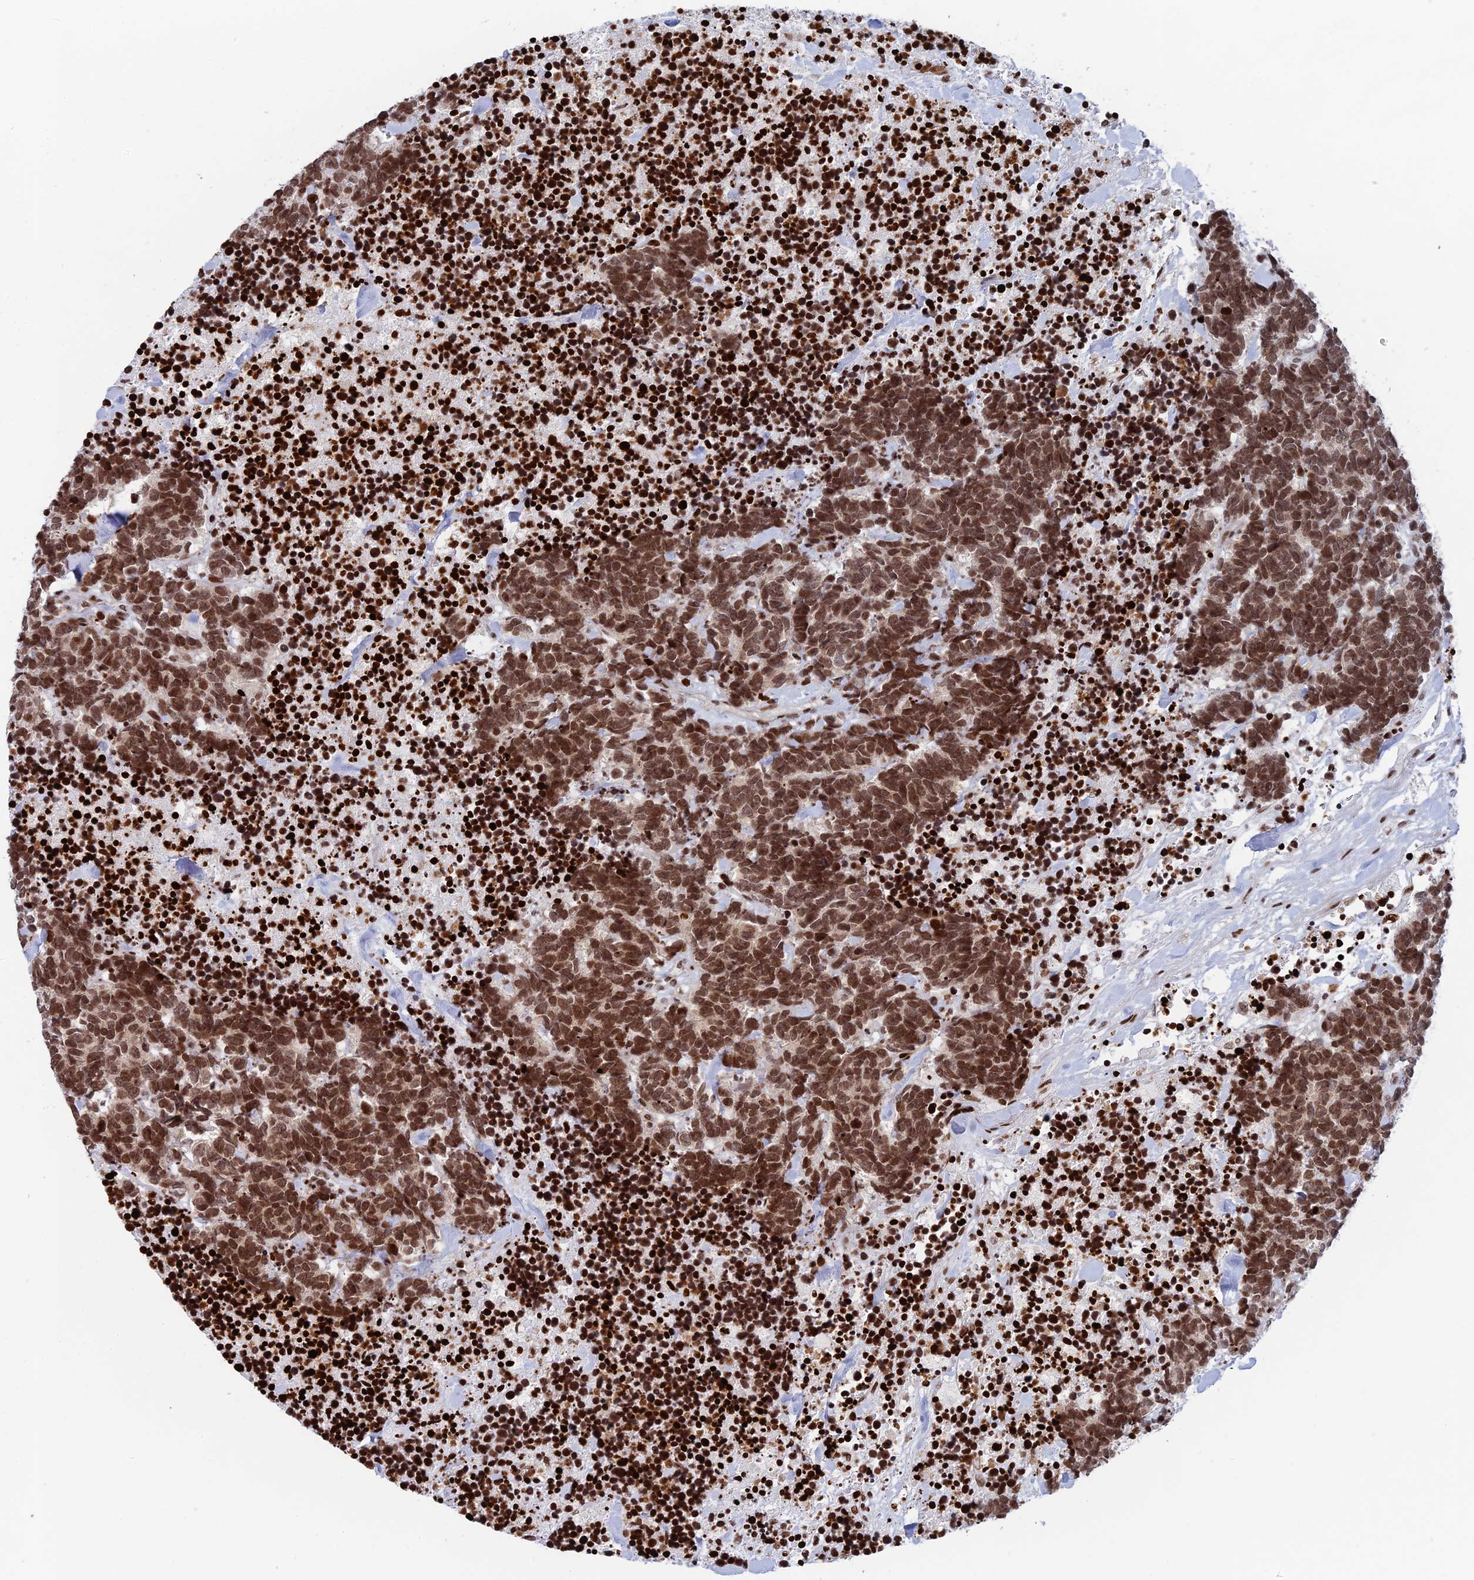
{"staining": {"intensity": "moderate", "quantity": ">75%", "location": "nuclear"}, "tissue": "carcinoid", "cell_type": "Tumor cells", "image_type": "cancer", "snomed": [{"axis": "morphology", "description": "Carcinoma, NOS"}, {"axis": "morphology", "description": "Carcinoid, malignant, NOS"}, {"axis": "topography", "description": "Prostate"}], "caption": "Human carcinoma stained with a brown dye shows moderate nuclear positive positivity in approximately >75% of tumor cells.", "gene": "RPAP1", "patient": {"sex": "male", "age": 57}}